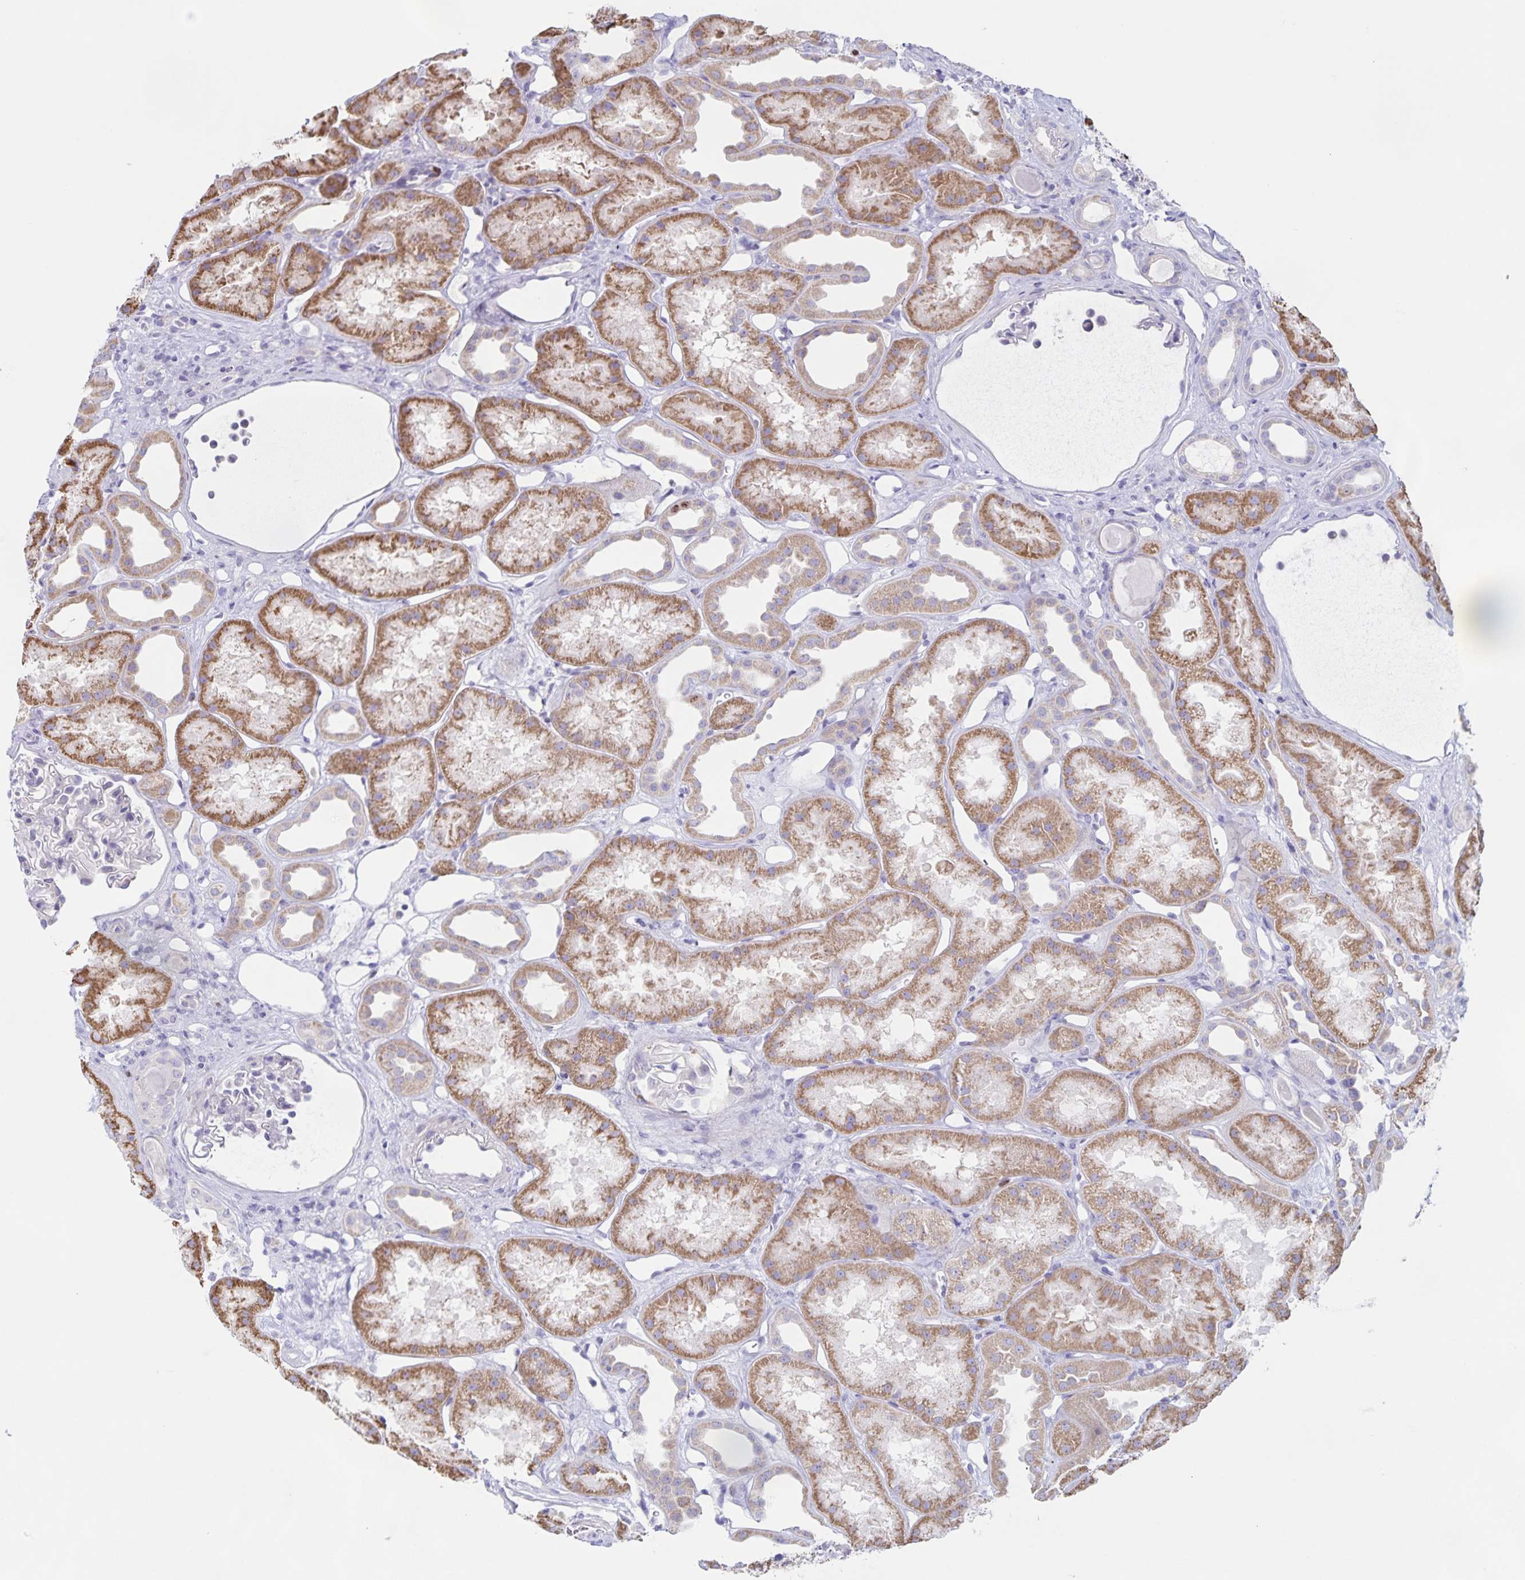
{"staining": {"intensity": "negative", "quantity": "none", "location": "none"}, "tissue": "kidney", "cell_type": "Cells in glomeruli", "image_type": "normal", "snomed": [{"axis": "morphology", "description": "Normal tissue, NOS"}, {"axis": "topography", "description": "Kidney"}], "caption": "IHC micrograph of unremarkable kidney stained for a protein (brown), which demonstrates no staining in cells in glomeruli. (Stains: DAB (3,3'-diaminobenzidine) IHC with hematoxylin counter stain, Microscopy: brightfield microscopy at high magnification).", "gene": "CENPH", "patient": {"sex": "male", "age": 61}}